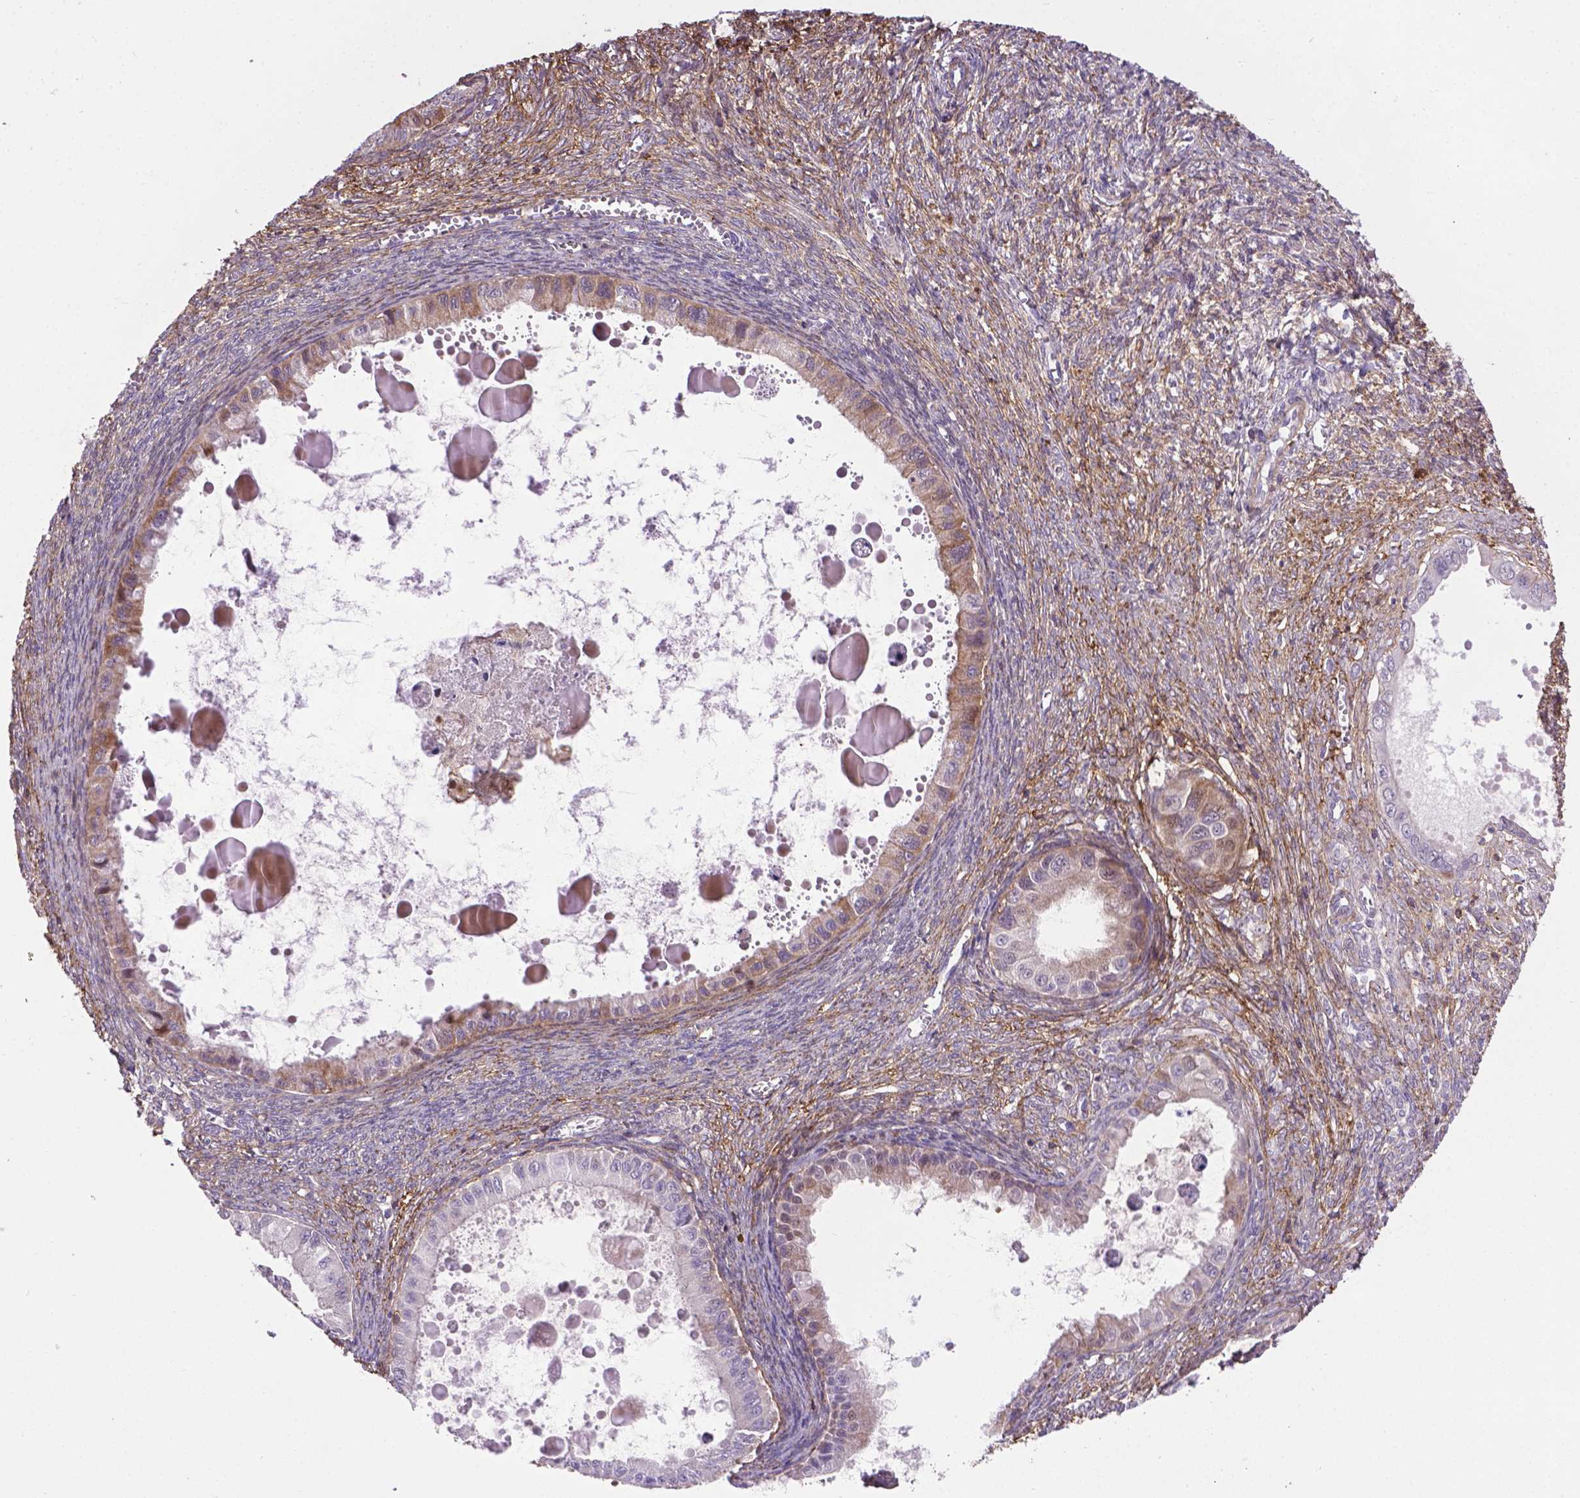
{"staining": {"intensity": "negative", "quantity": "none", "location": "none"}, "tissue": "ovarian cancer", "cell_type": "Tumor cells", "image_type": "cancer", "snomed": [{"axis": "morphology", "description": "Cystadenocarcinoma, mucinous, NOS"}, {"axis": "topography", "description": "Ovary"}], "caption": "Immunohistochemistry (IHC) micrograph of neoplastic tissue: ovarian mucinous cystadenocarcinoma stained with DAB (3,3'-diaminobenzidine) displays no significant protein staining in tumor cells.", "gene": "ACAD10", "patient": {"sex": "female", "age": 64}}